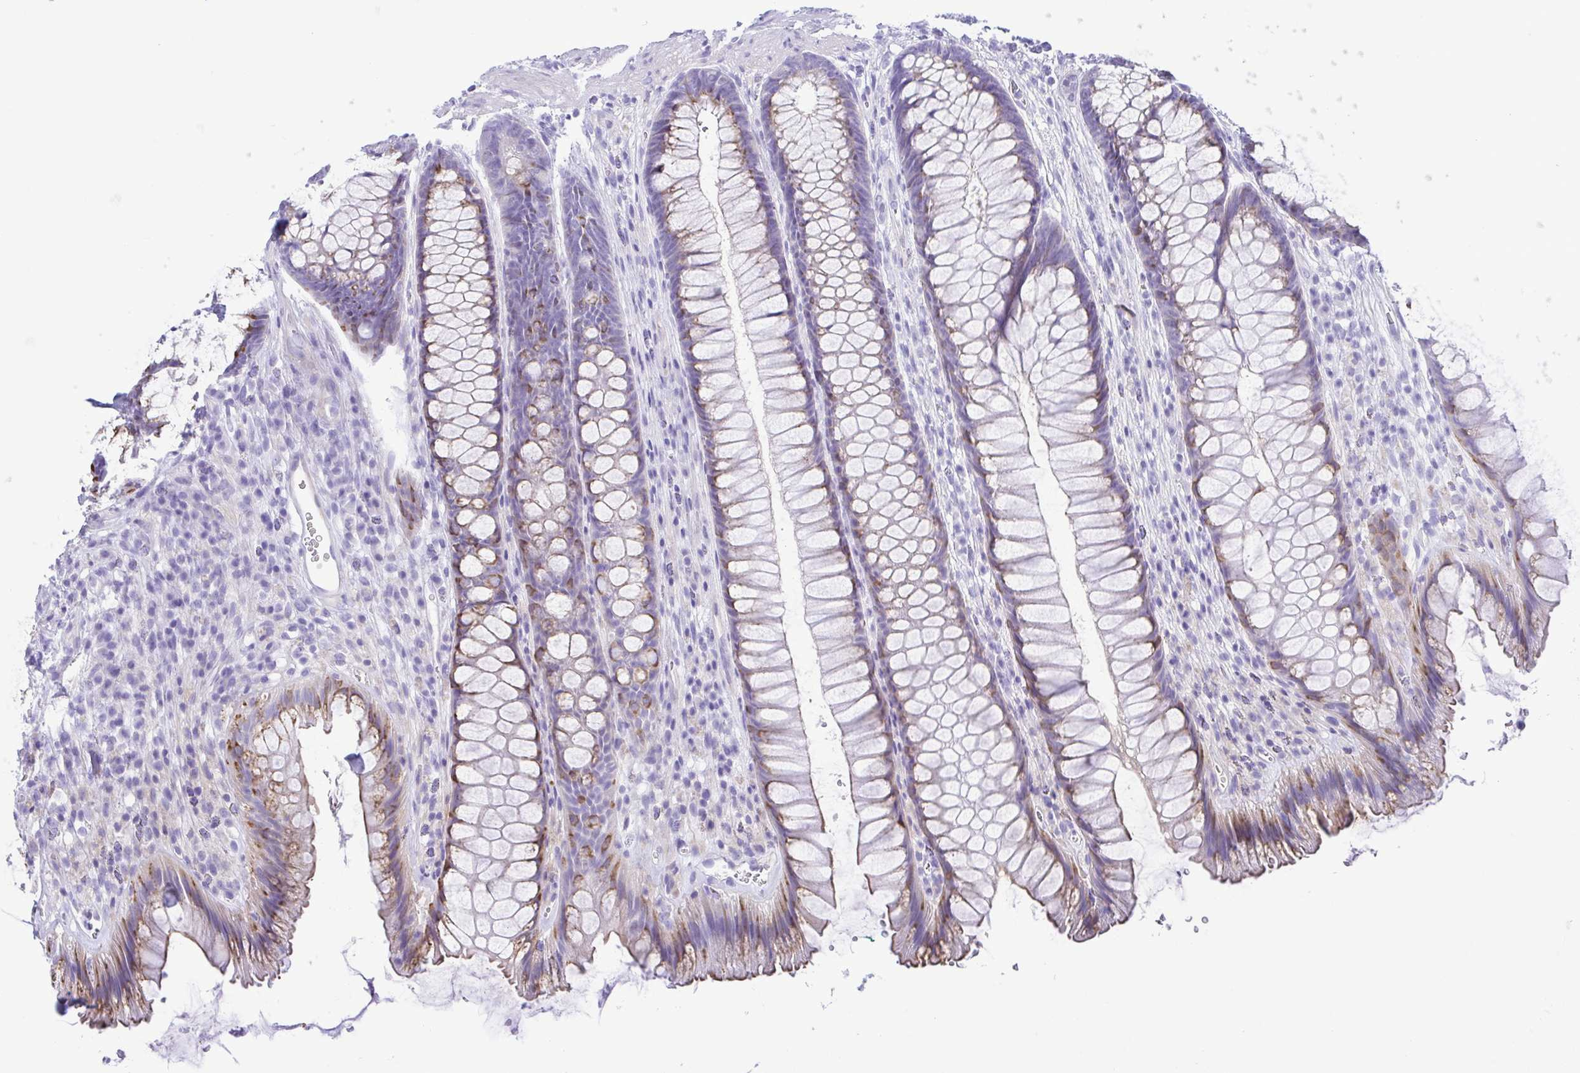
{"staining": {"intensity": "moderate", "quantity": "25%-75%", "location": "cytoplasmic/membranous"}, "tissue": "rectum", "cell_type": "Glandular cells", "image_type": "normal", "snomed": [{"axis": "morphology", "description": "Normal tissue, NOS"}, {"axis": "topography", "description": "Rectum"}], "caption": "Protein expression analysis of unremarkable rectum shows moderate cytoplasmic/membranous positivity in approximately 25%-75% of glandular cells.", "gene": "GPR182", "patient": {"sex": "male", "age": 53}}